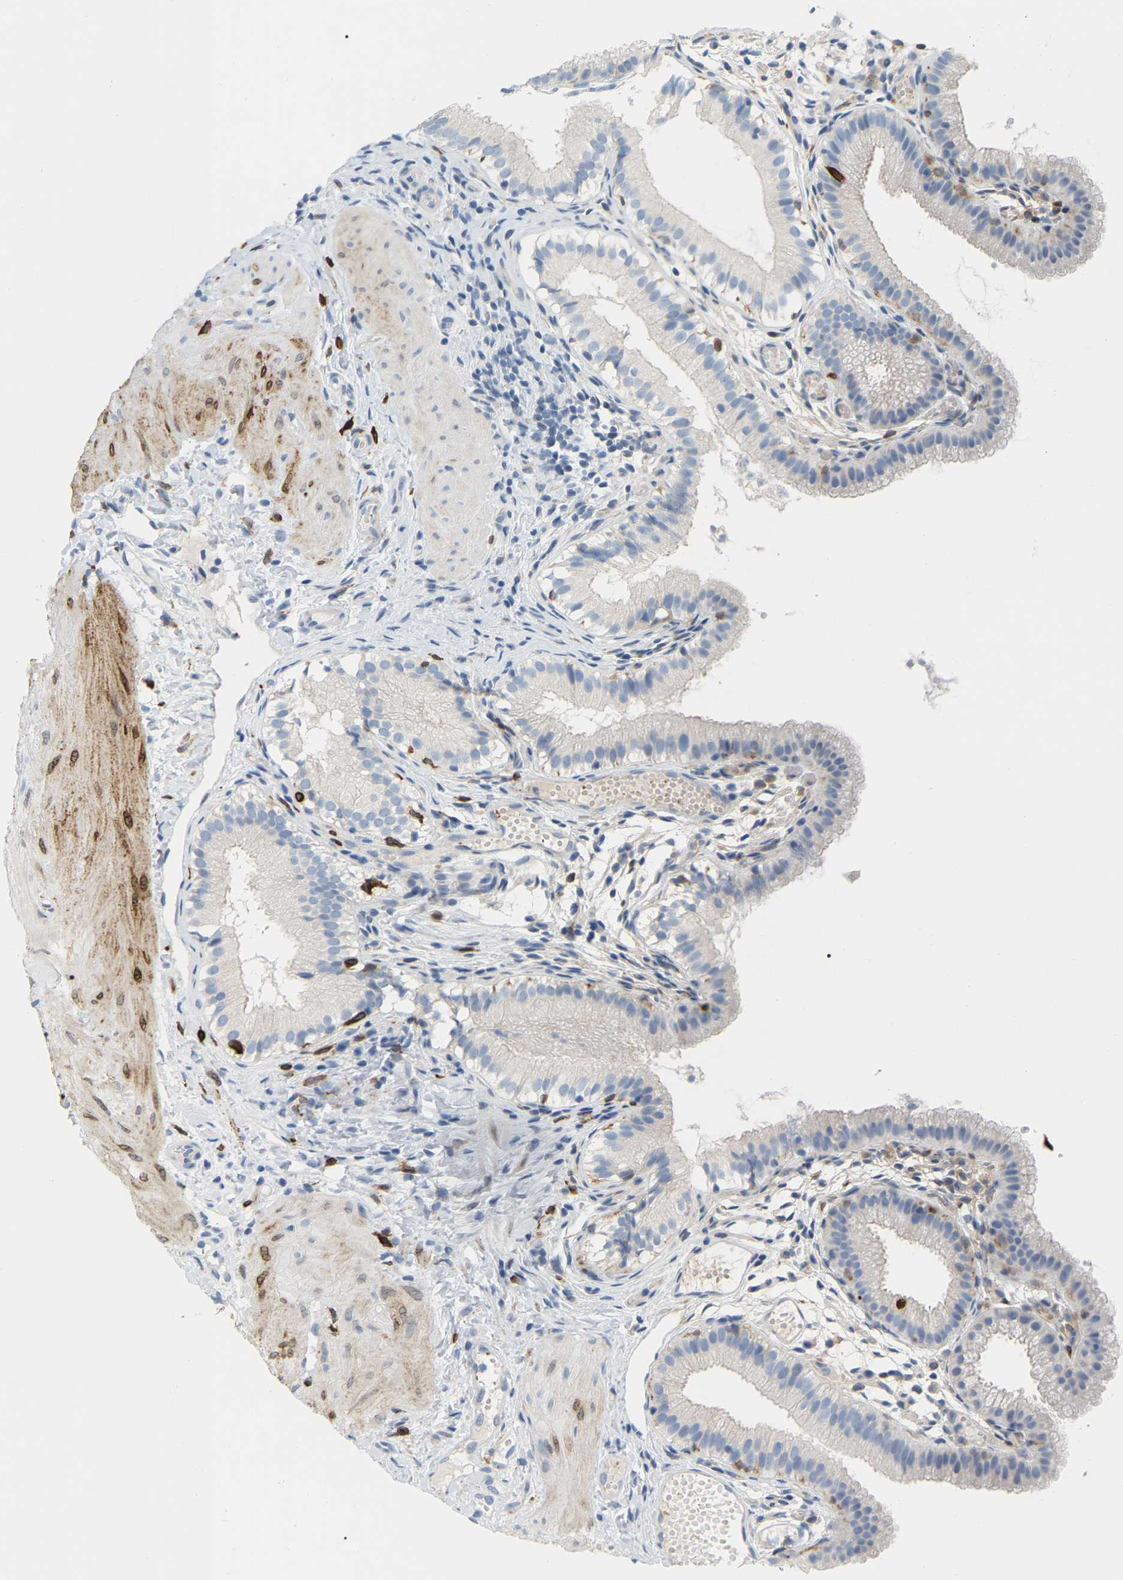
{"staining": {"intensity": "negative", "quantity": "none", "location": "none"}, "tissue": "gallbladder", "cell_type": "Glandular cells", "image_type": "normal", "snomed": [{"axis": "morphology", "description": "Normal tissue, NOS"}, {"axis": "topography", "description": "Gallbladder"}], "caption": "This is an IHC photomicrograph of benign human gallbladder. There is no positivity in glandular cells.", "gene": "PTGS1", "patient": {"sex": "female", "age": 26}}